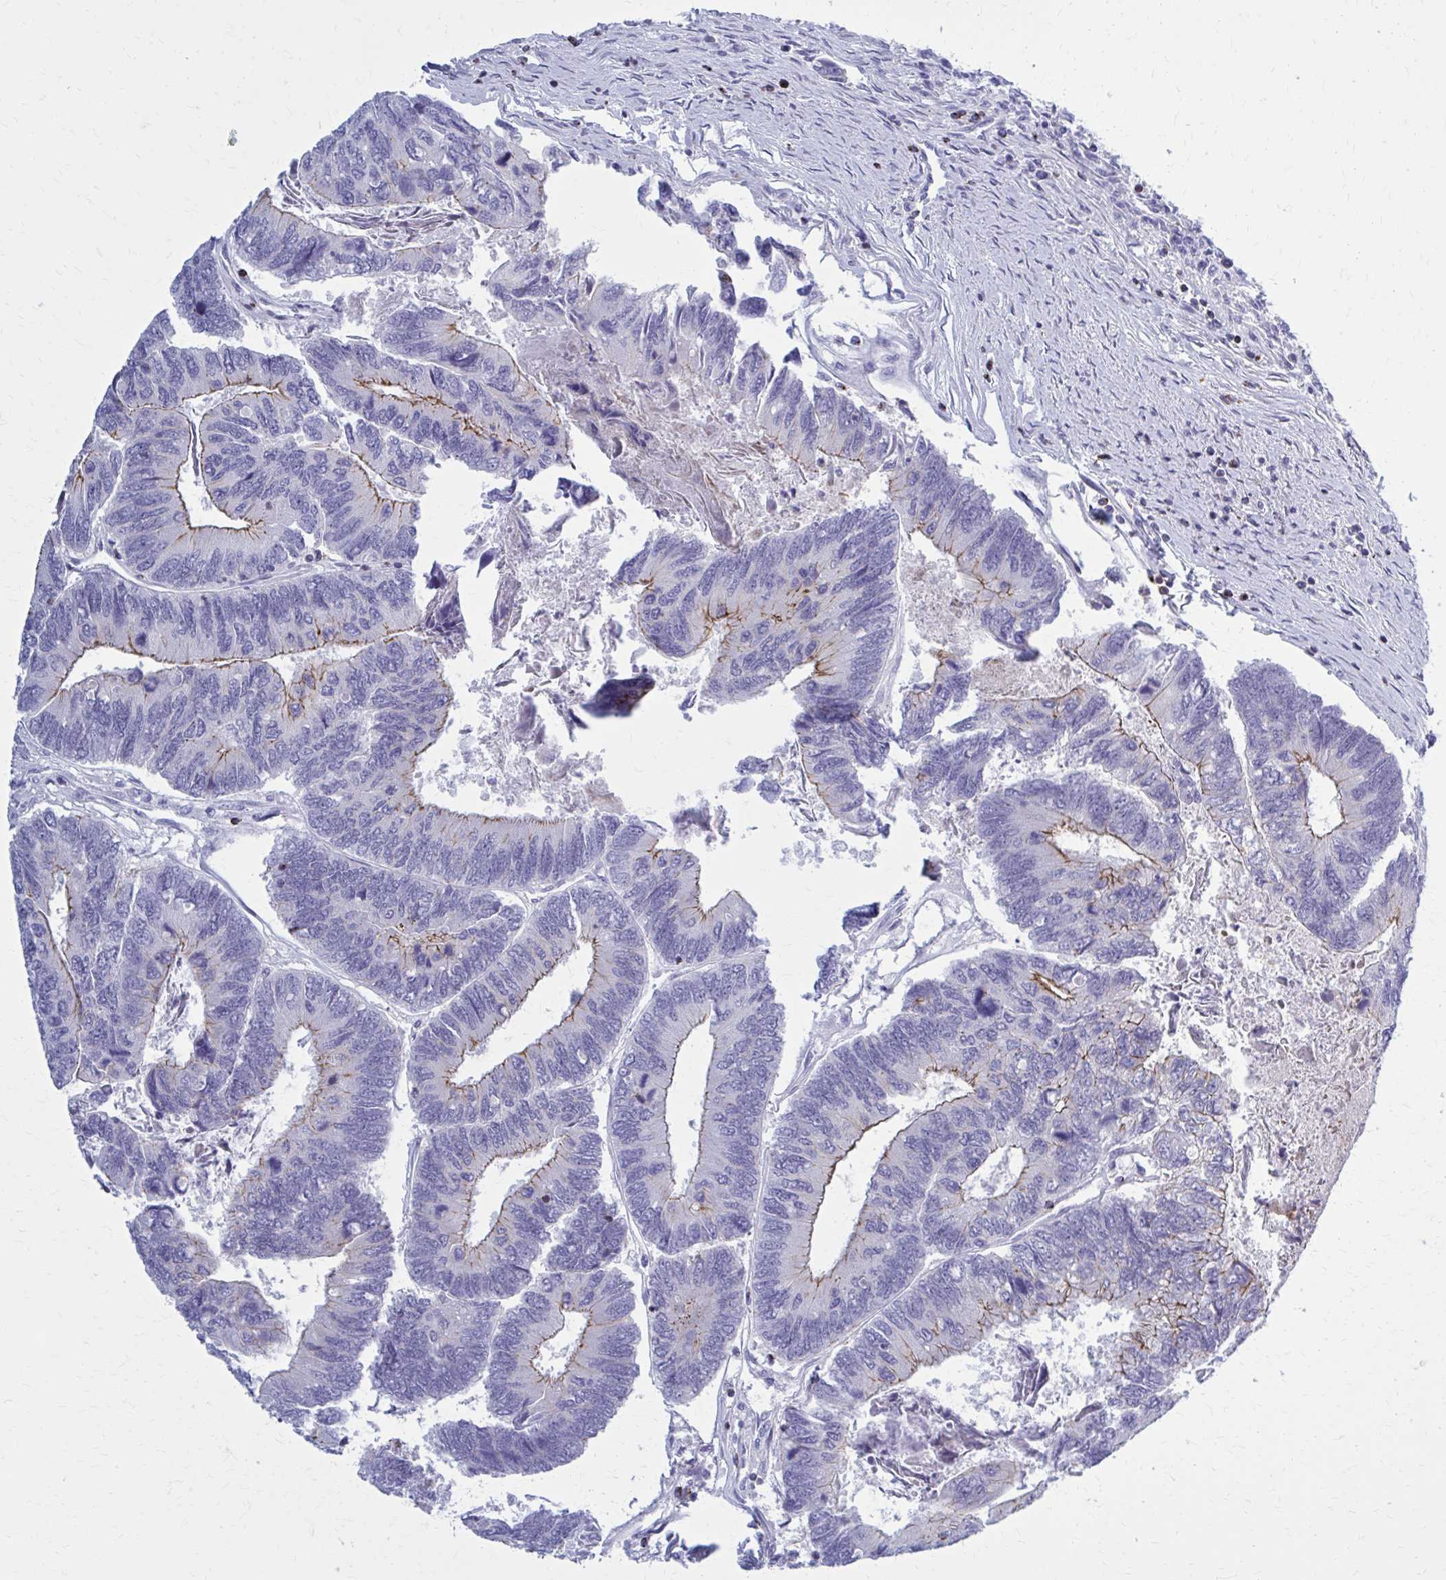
{"staining": {"intensity": "moderate", "quantity": "<25%", "location": "cytoplasmic/membranous"}, "tissue": "colorectal cancer", "cell_type": "Tumor cells", "image_type": "cancer", "snomed": [{"axis": "morphology", "description": "Adenocarcinoma, NOS"}, {"axis": "topography", "description": "Colon"}], "caption": "Tumor cells display moderate cytoplasmic/membranous positivity in about <25% of cells in colorectal cancer (adenocarcinoma).", "gene": "PEDS1", "patient": {"sex": "female", "age": 67}}